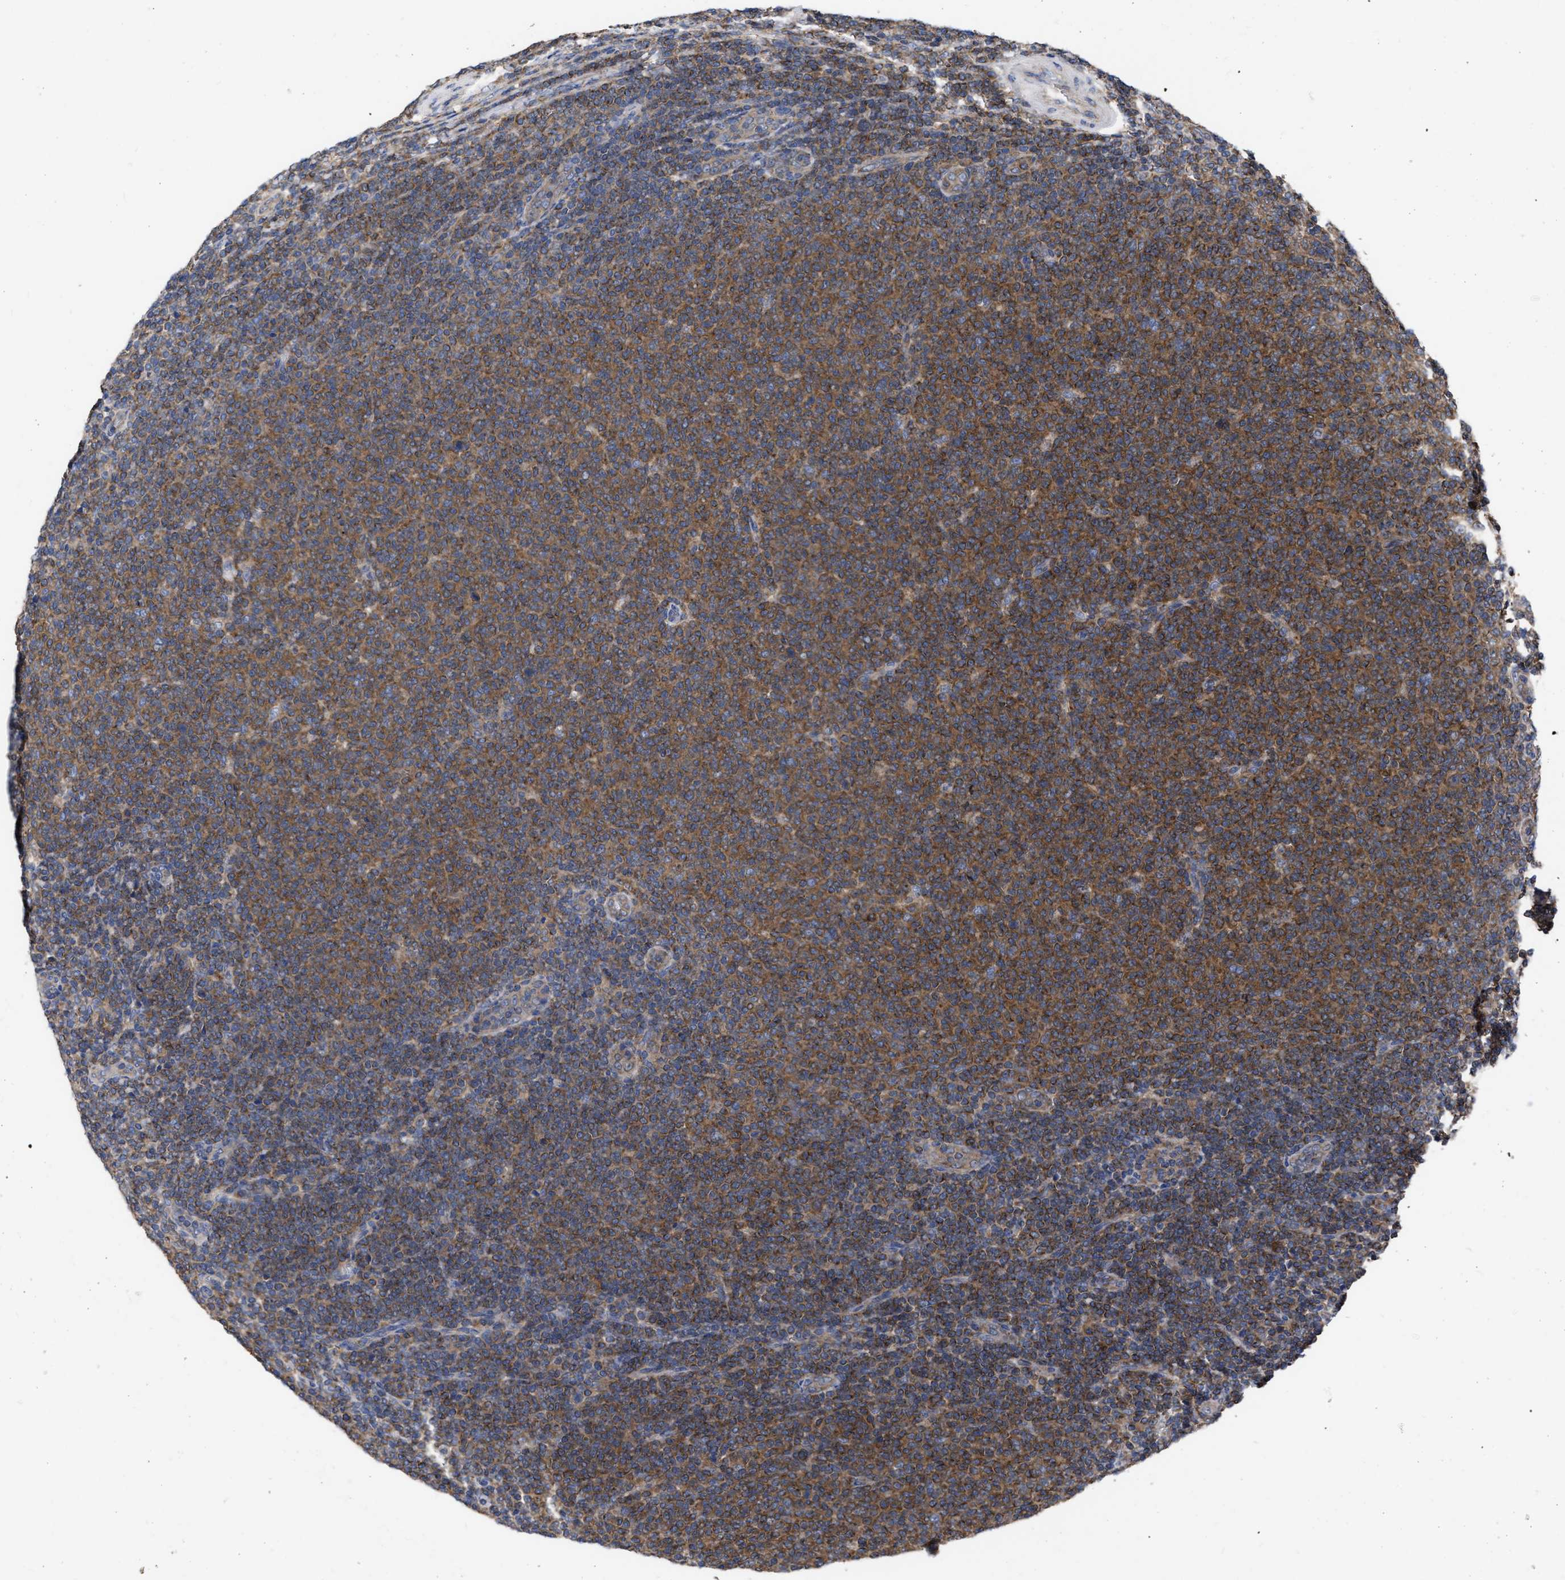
{"staining": {"intensity": "strong", "quantity": ">75%", "location": "cytoplasmic/membranous"}, "tissue": "lymphoma", "cell_type": "Tumor cells", "image_type": "cancer", "snomed": [{"axis": "morphology", "description": "Malignant lymphoma, non-Hodgkin's type, Low grade"}, {"axis": "topography", "description": "Lymph node"}], "caption": "Low-grade malignant lymphoma, non-Hodgkin's type stained with a protein marker displays strong staining in tumor cells.", "gene": "CDKN2C", "patient": {"sex": "male", "age": 66}}